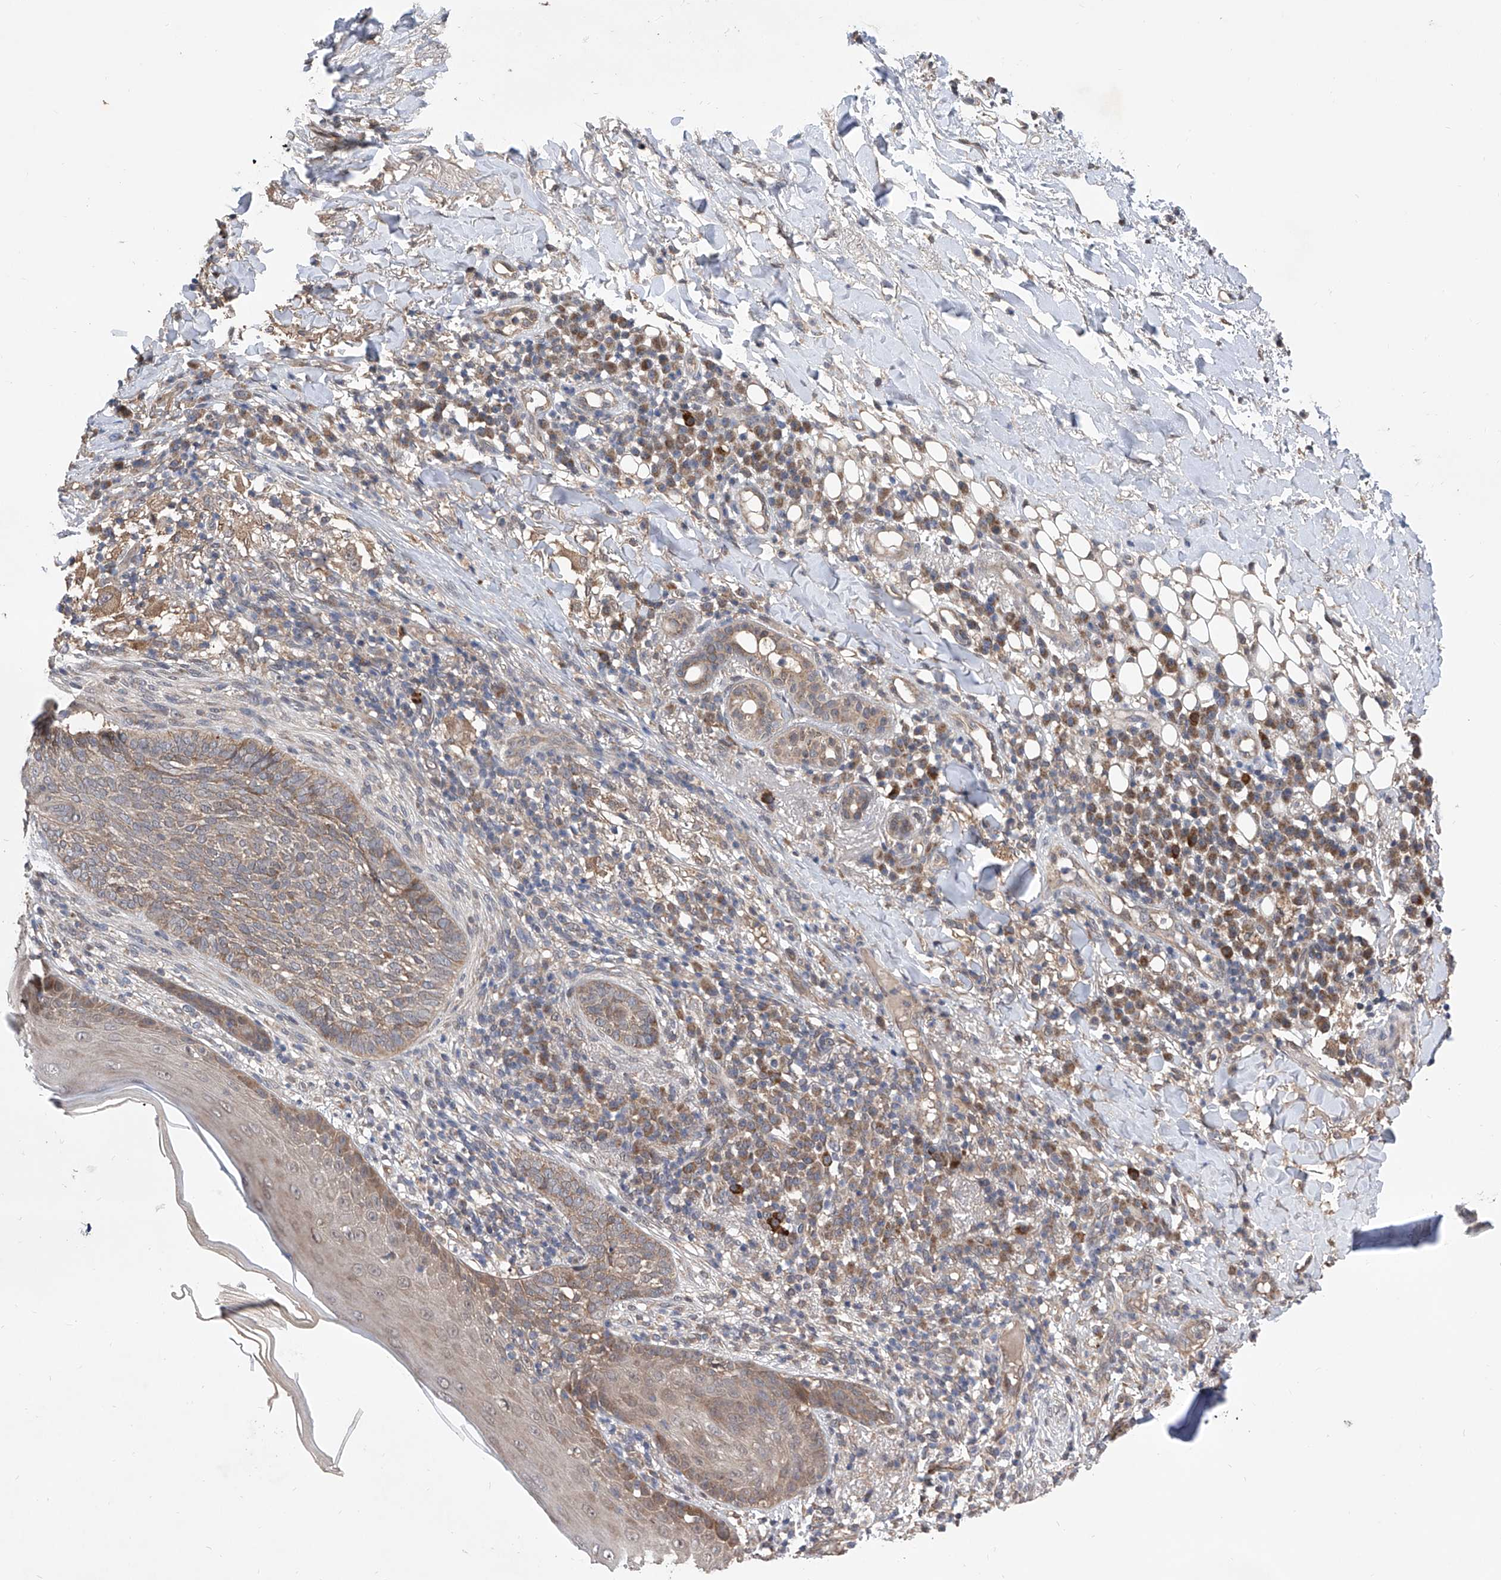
{"staining": {"intensity": "weak", "quantity": "<25%", "location": "cytoplasmic/membranous"}, "tissue": "skin cancer", "cell_type": "Tumor cells", "image_type": "cancer", "snomed": [{"axis": "morphology", "description": "Basal cell carcinoma"}, {"axis": "topography", "description": "Skin"}], "caption": "This is an immunohistochemistry histopathology image of skin basal cell carcinoma. There is no staining in tumor cells.", "gene": "USP45", "patient": {"sex": "male", "age": 85}}